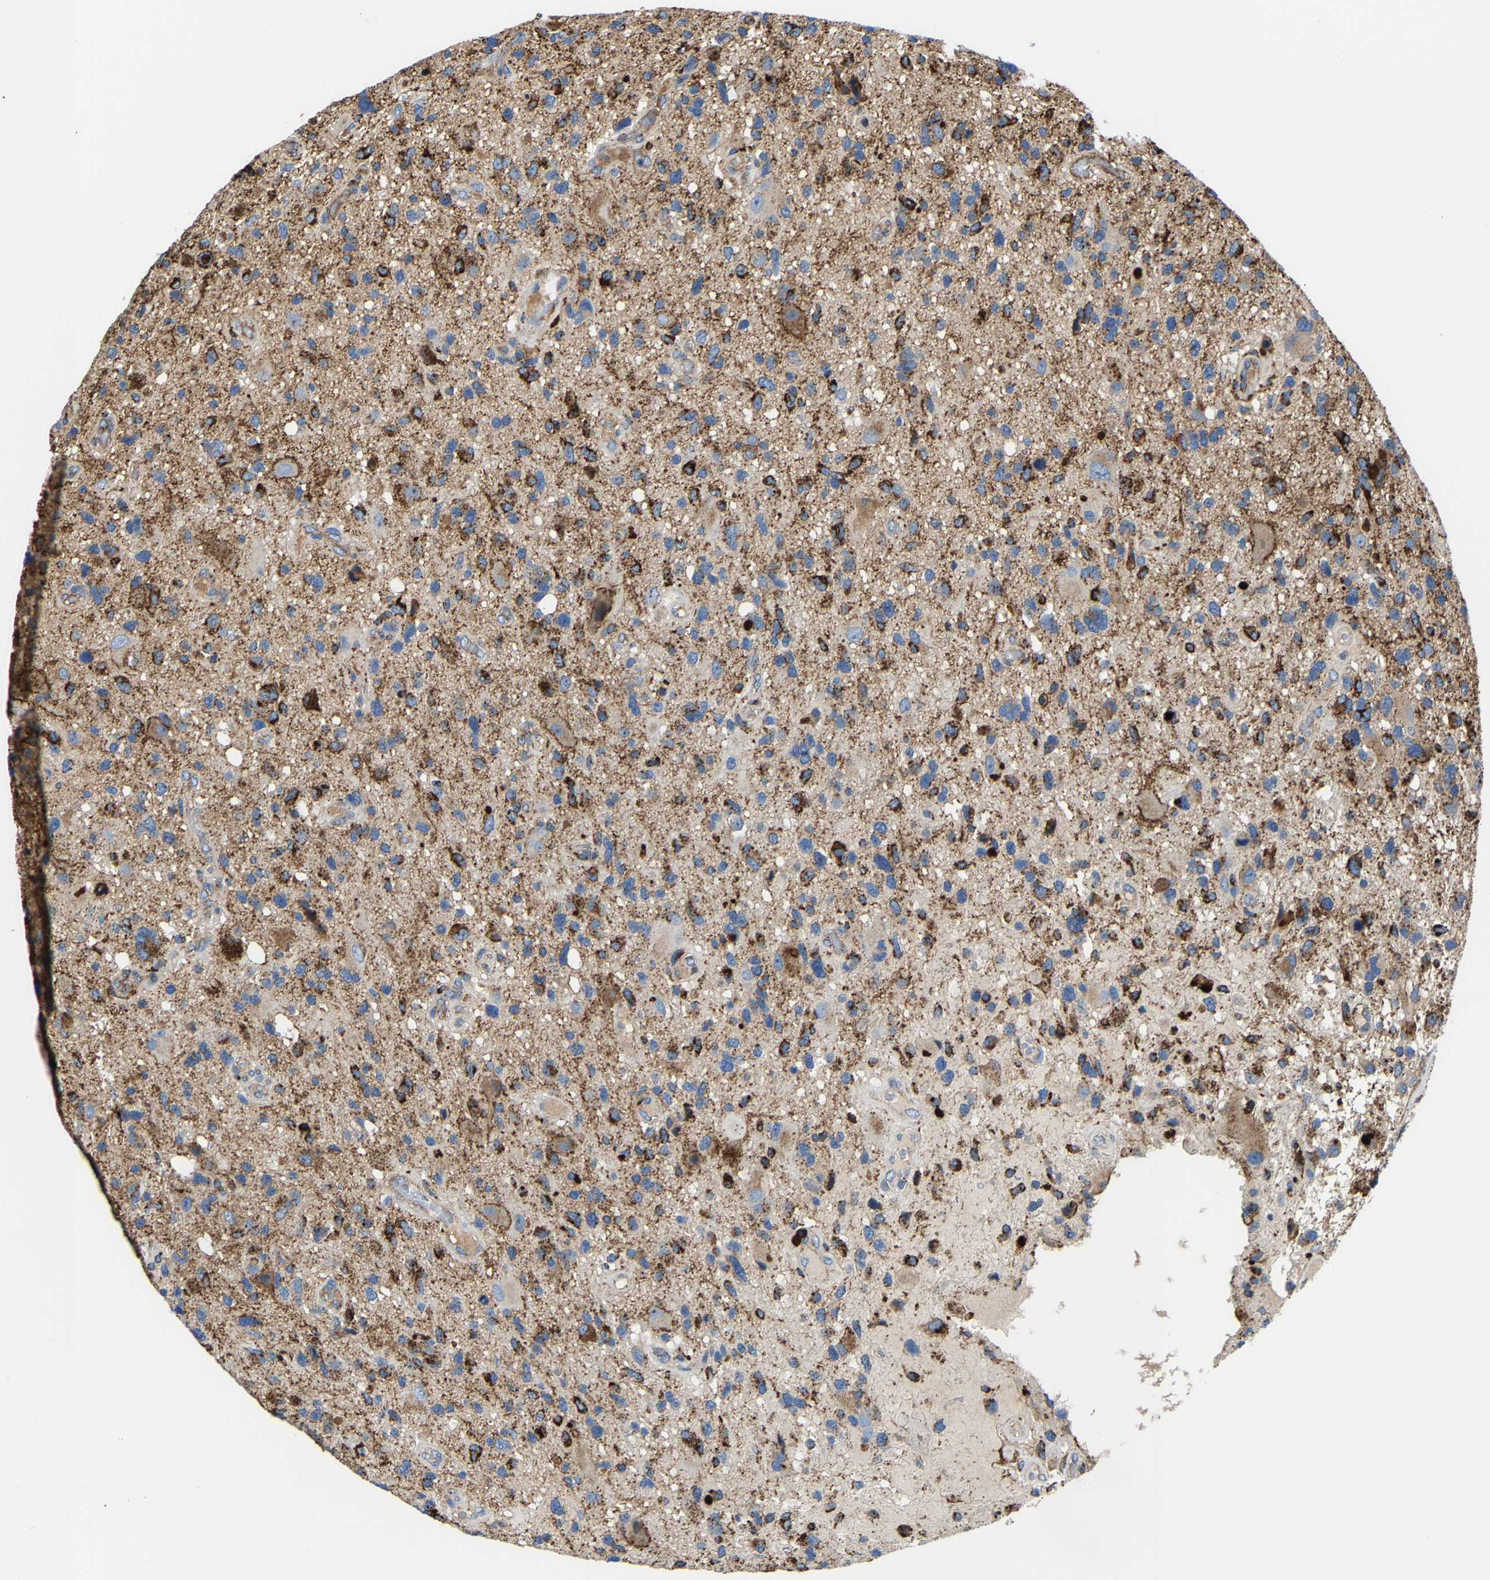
{"staining": {"intensity": "strong", "quantity": "25%-75%", "location": "cytoplasmic/membranous"}, "tissue": "glioma", "cell_type": "Tumor cells", "image_type": "cancer", "snomed": [{"axis": "morphology", "description": "Glioma, malignant, High grade"}, {"axis": "topography", "description": "Brain"}], "caption": "Glioma stained with immunohistochemistry (IHC) displays strong cytoplasmic/membranous expression in approximately 25%-75% of tumor cells.", "gene": "DPP7", "patient": {"sex": "male", "age": 33}}